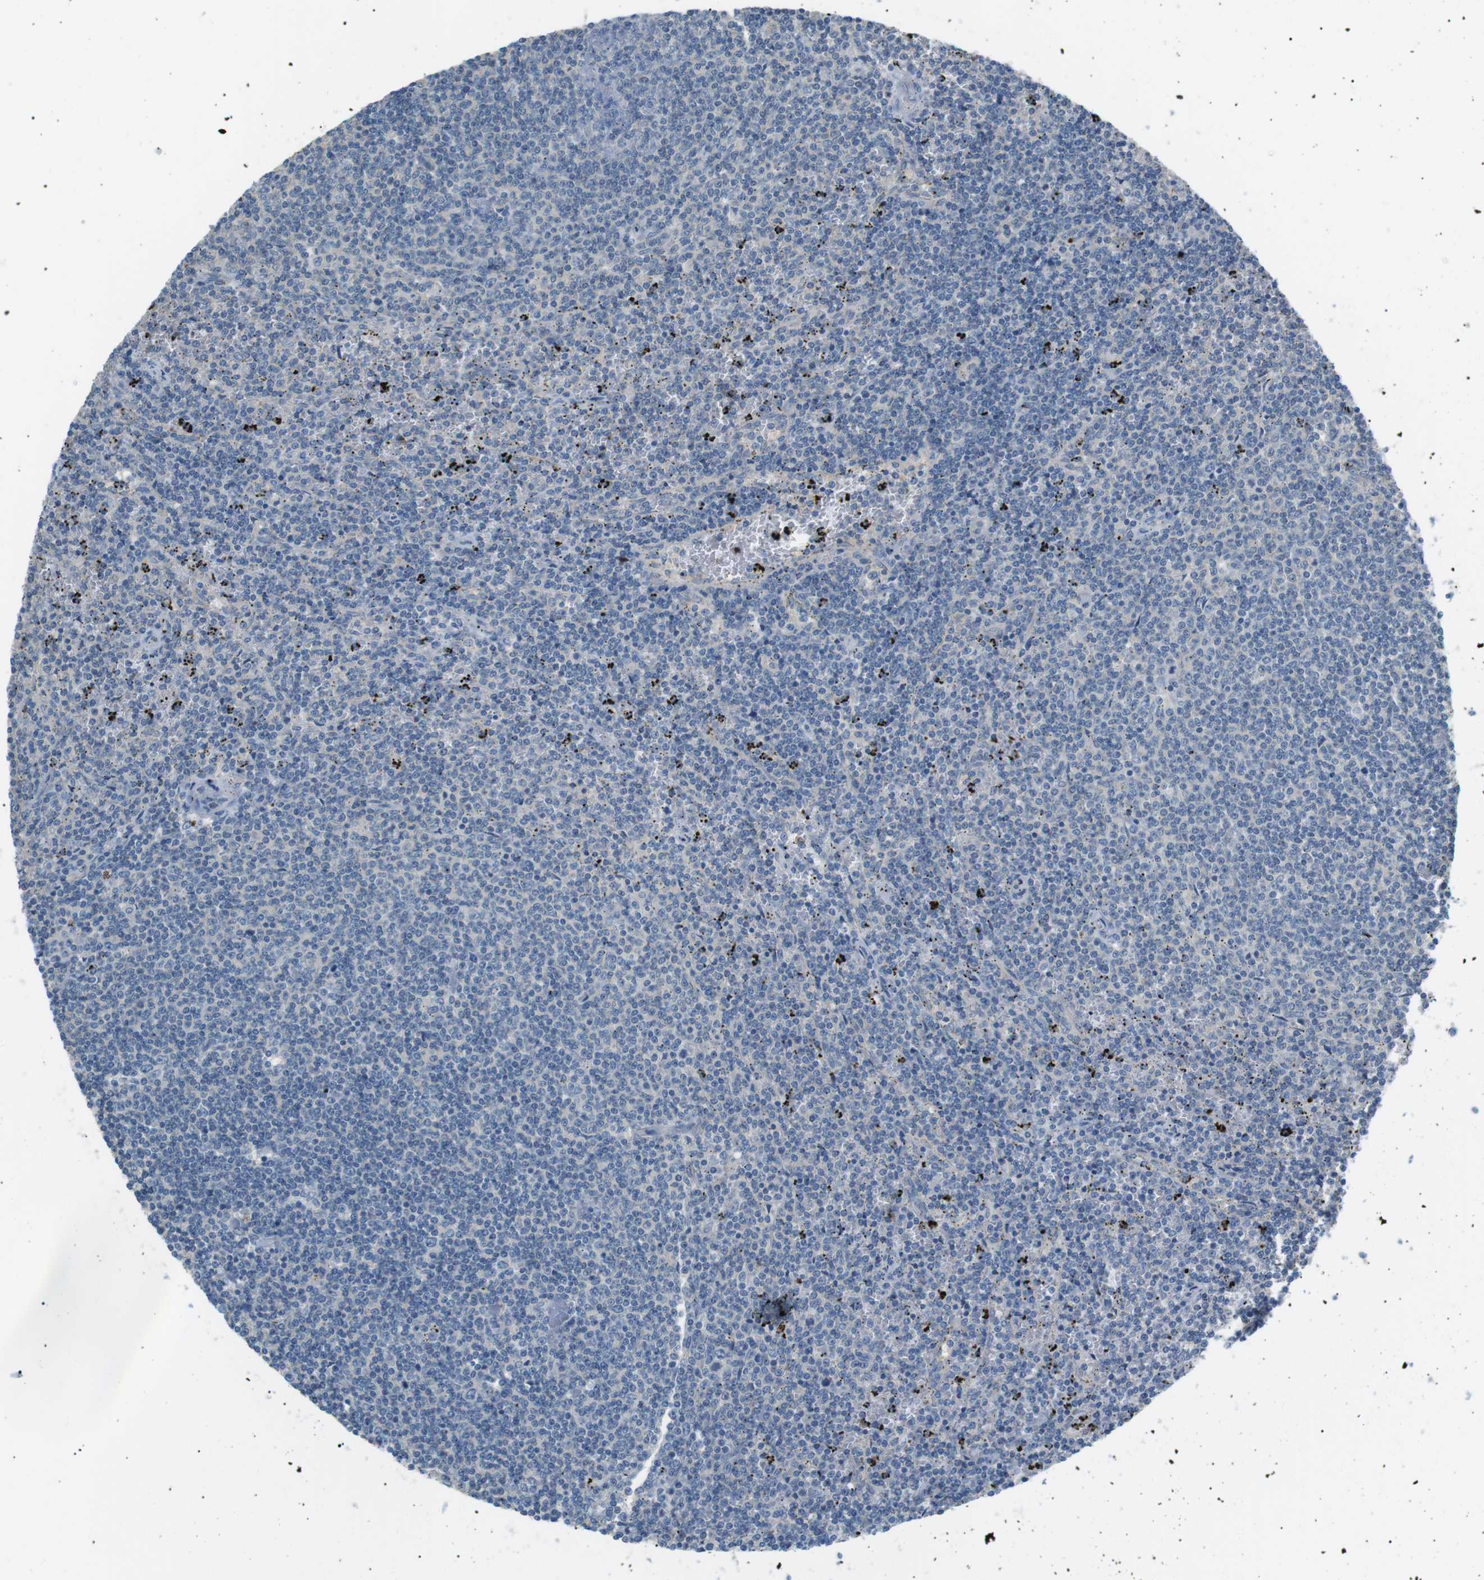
{"staining": {"intensity": "negative", "quantity": "none", "location": "none"}, "tissue": "lymphoma", "cell_type": "Tumor cells", "image_type": "cancer", "snomed": [{"axis": "morphology", "description": "Malignant lymphoma, non-Hodgkin's type, Low grade"}, {"axis": "topography", "description": "Spleen"}], "caption": "Tumor cells show no significant positivity in low-grade malignant lymphoma, non-Hodgkin's type. (IHC, brightfield microscopy, high magnification).", "gene": "CDH26", "patient": {"sex": "female", "age": 50}}